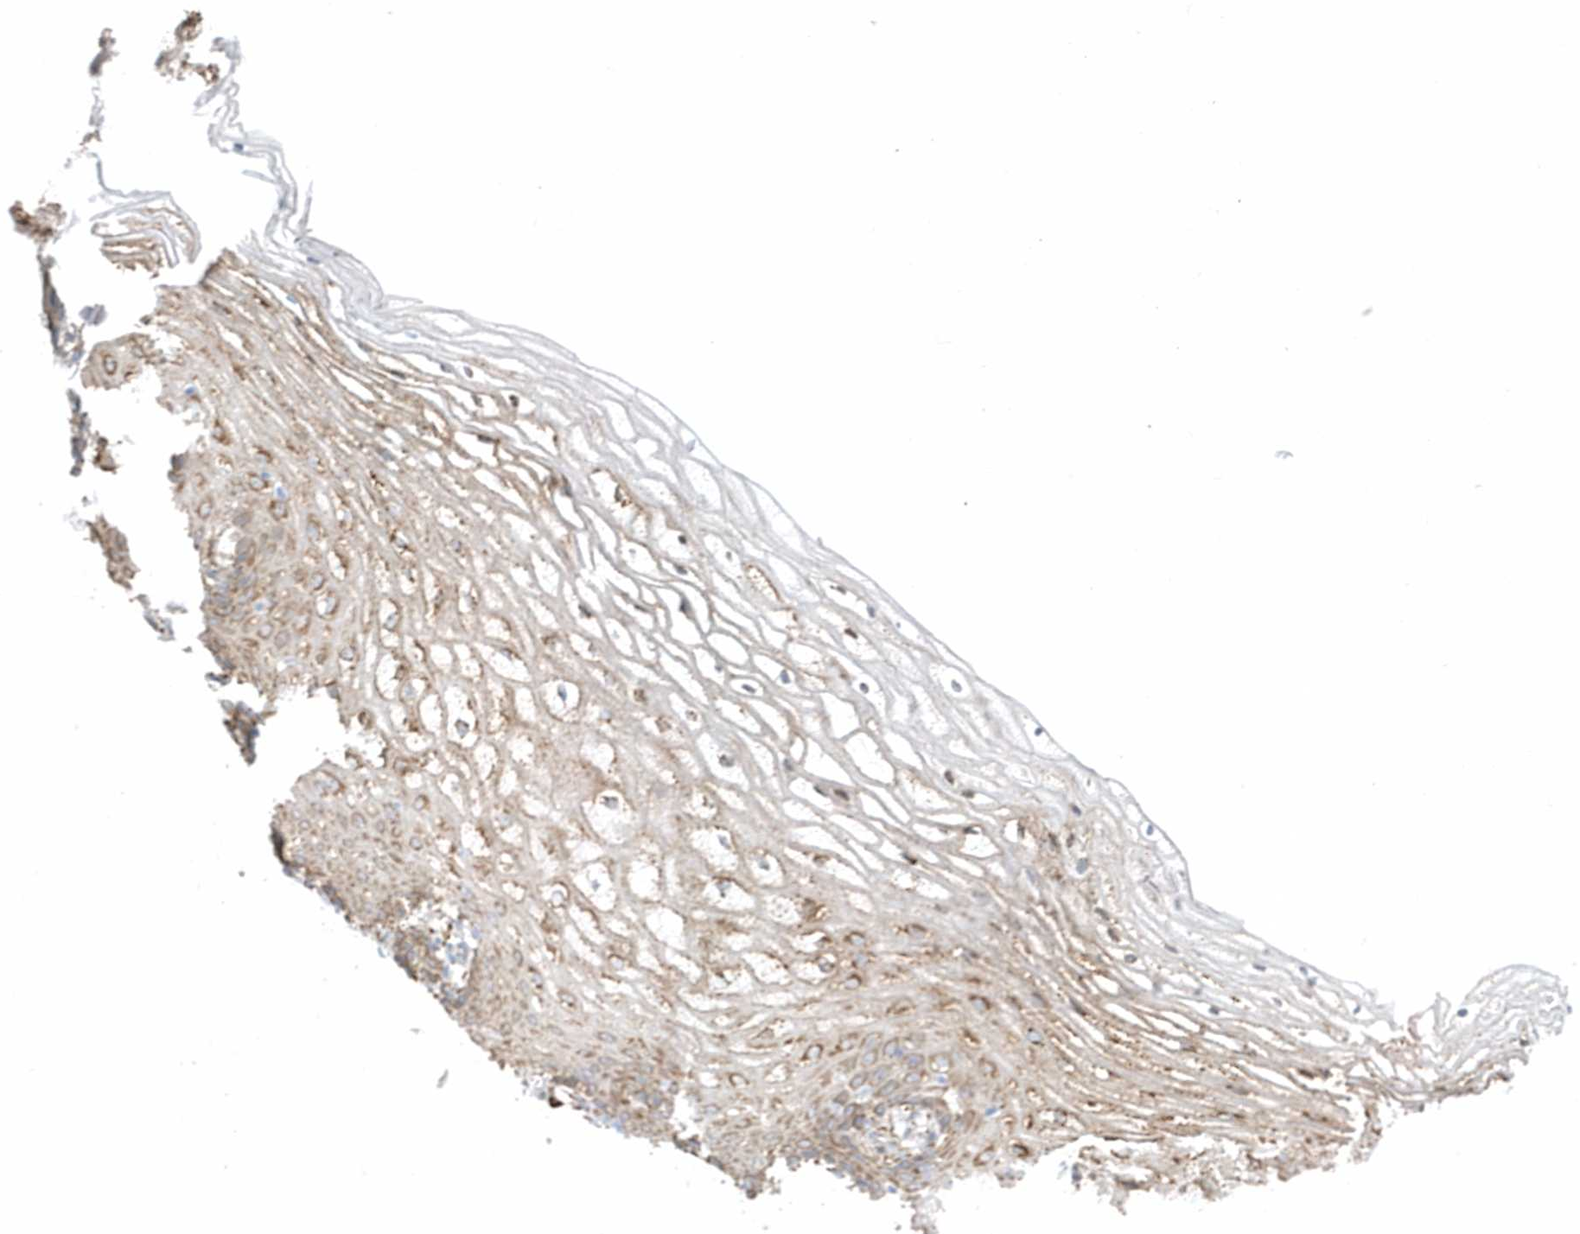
{"staining": {"intensity": "moderate", "quantity": "25%-75%", "location": "cytoplasmic/membranous"}, "tissue": "vagina", "cell_type": "Squamous epithelial cells", "image_type": "normal", "snomed": [{"axis": "morphology", "description": "Normal tissue, NOS"}, {"axis": "topography", "description": "Vagina"}], "caption": "Immunohistochemistry staining of normal vagina, which displays medium levels of moderate cytoplasmic/membranous positivity in about 25%-75% of squamous epithelial cells indicating moderate cytoplasmic/membranous protein positivity. The staining was performed using DAB (3,3'-diaminobenzidine) (brown) for protein detection and nuclei were counterstained in hematoxylin (blue).", "gene": "DCAF1", "patient": {"sex": "female", "age": 60}}